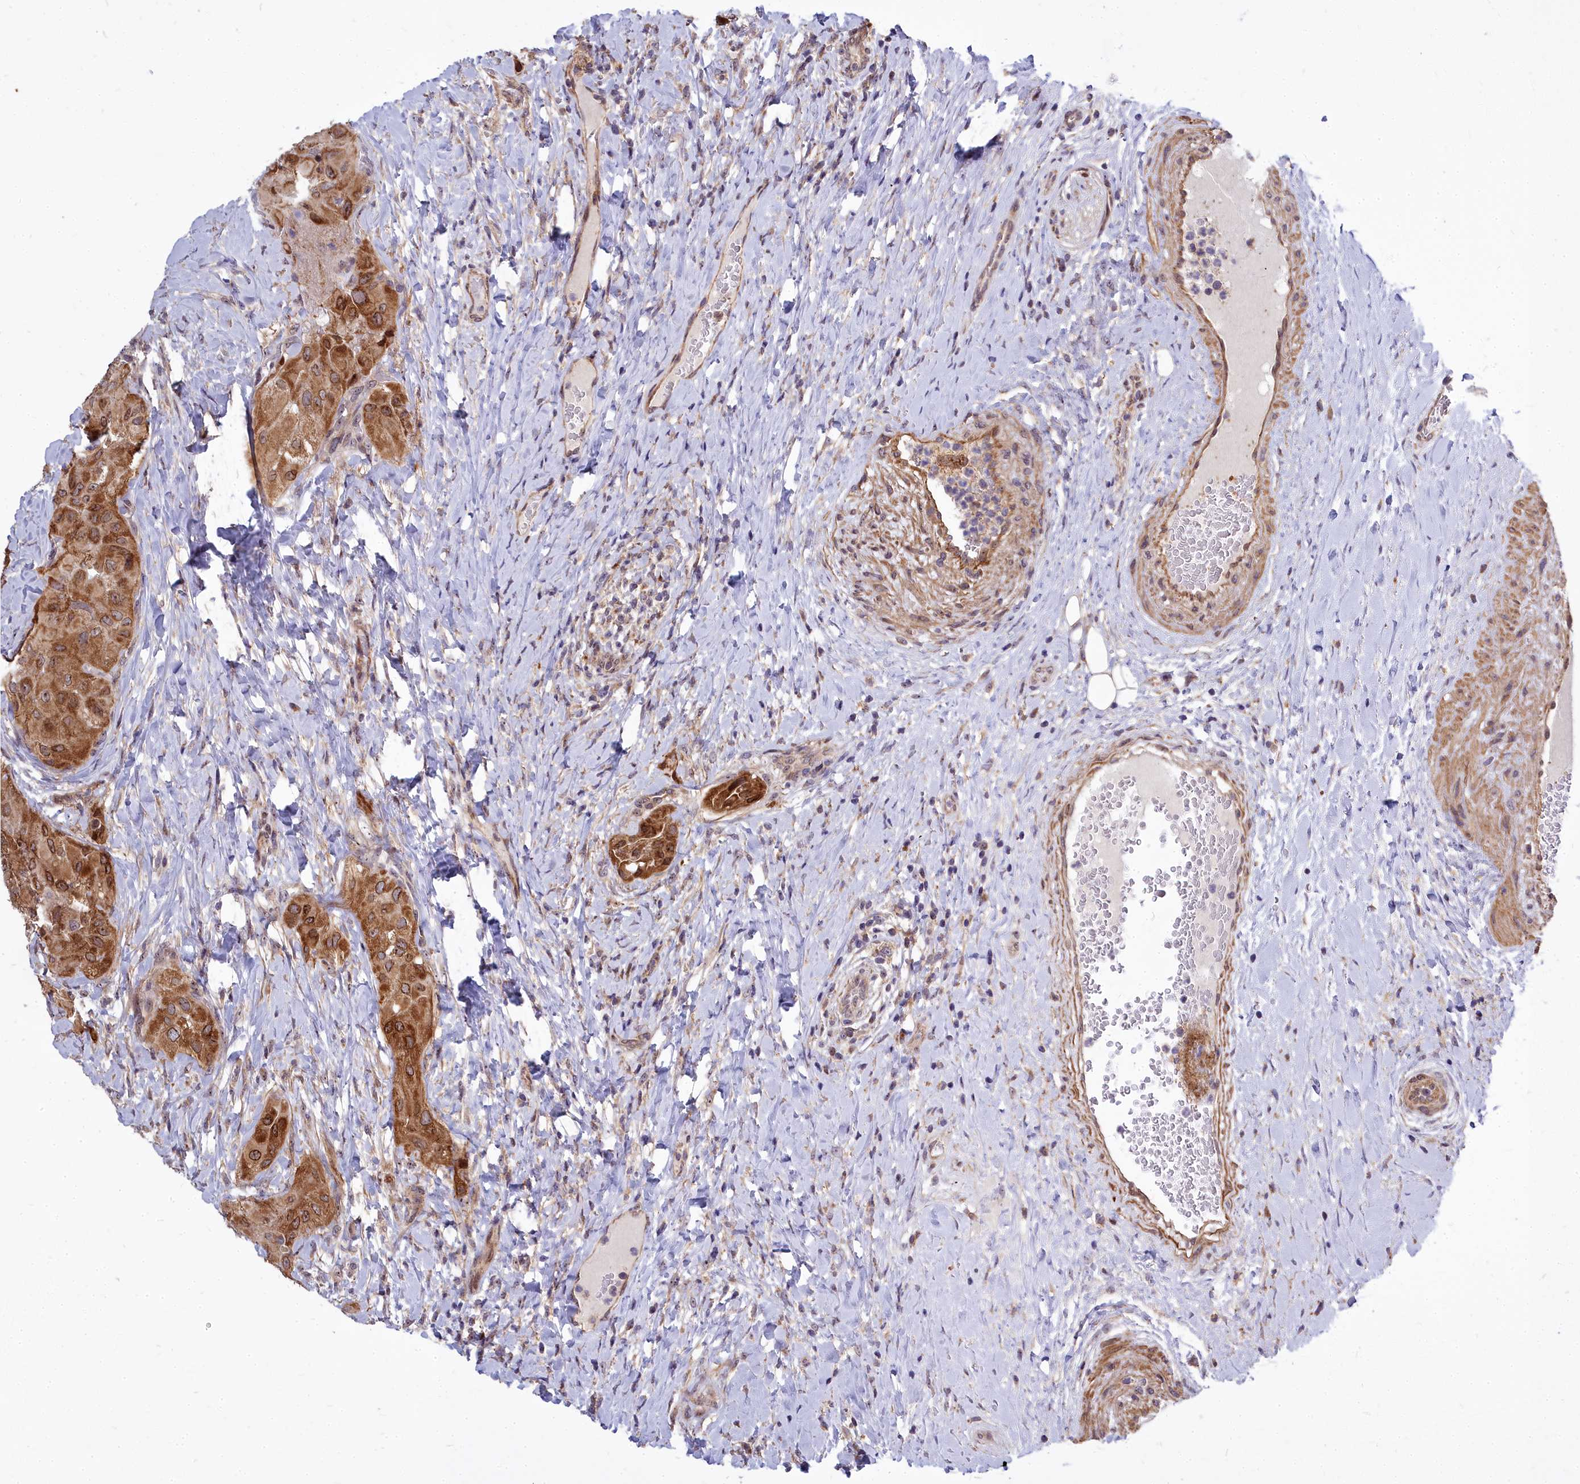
{"staining": {"intensity": "moderate", "quantity": ">75%", "location": "cytoplasmic/membranous,nuclear"}, "tissue": "thyroid cancer", "cell_type": "Tumor cells", "image_type": "cancer", "snomed": [{"axis": "morphology", "description": "Normal tissue, NOS"}, {"axis": "morphology", "description": "Papillary adenocarcinoma, NOS"}, {"axis": "topography", "description": "Thyroid gland"}], "caption": "The image displays staining of papillary adenocarcinoma (thyroid), revealing moderate cytoplasmic/membranous and nuclear protein expression (brown color) within tumor cells.", "gene": "ABCB8", "patient": {"sex": "female", "age": 59}}